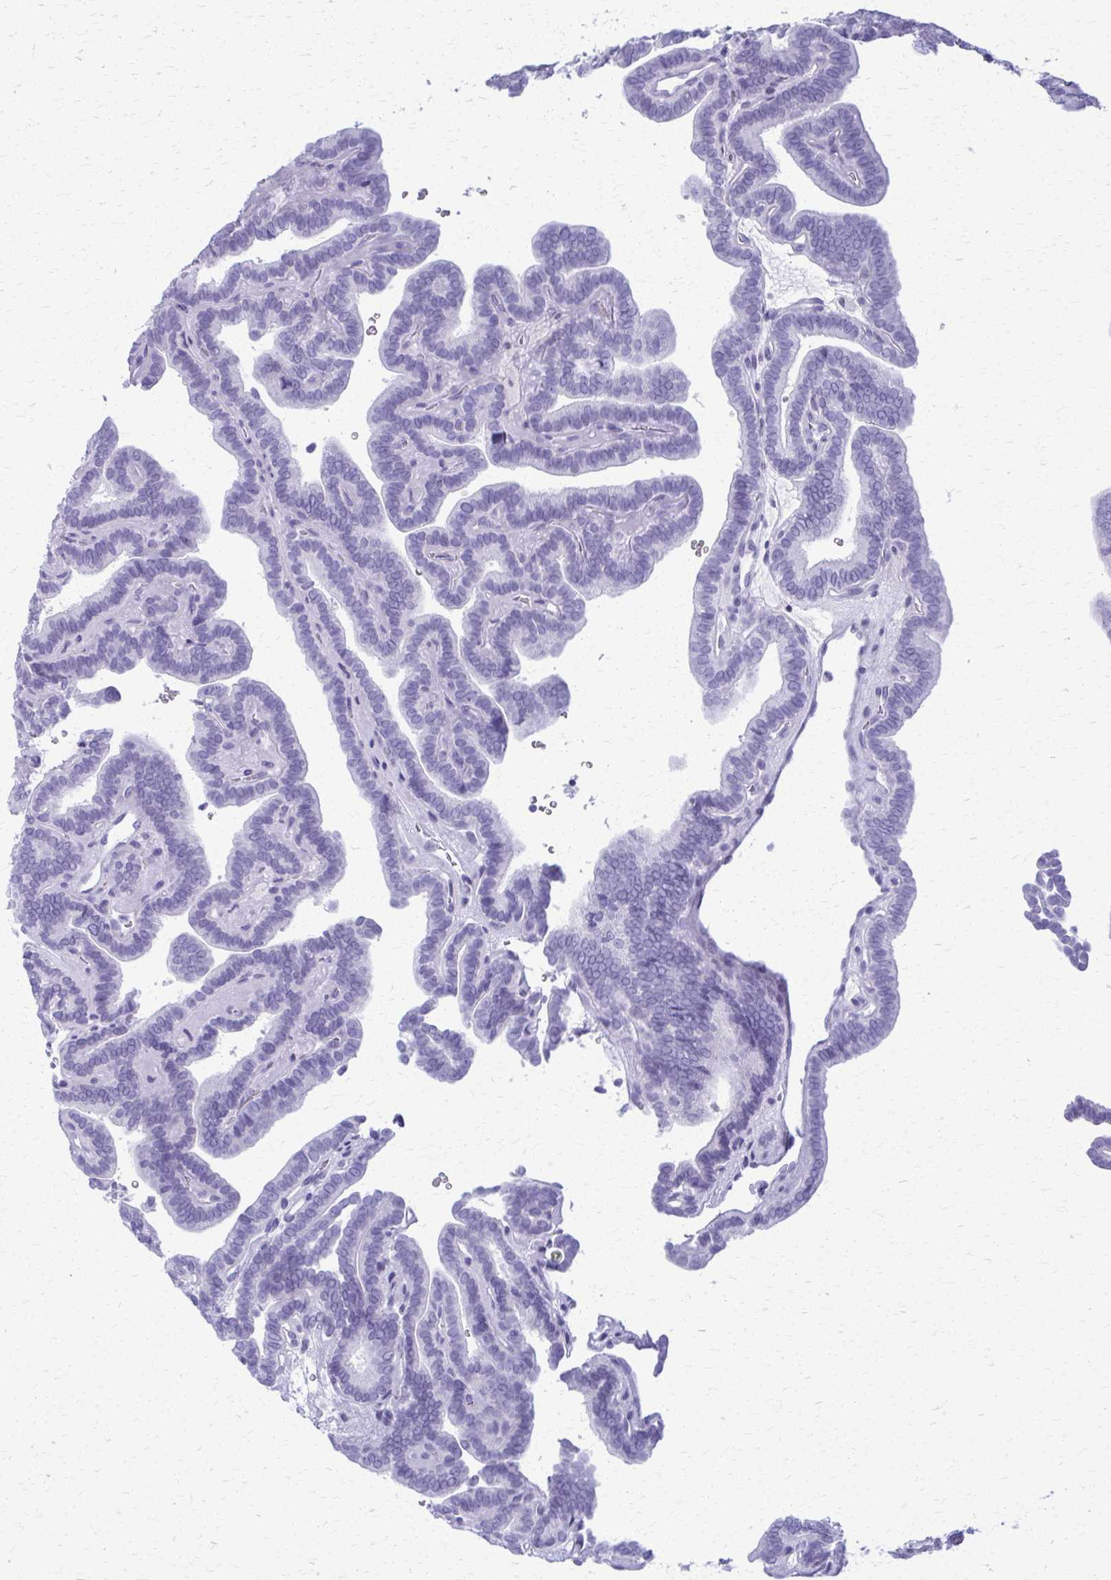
{"staining": {"intensity": "negative", "quantity": "none", "location": "none"}, "tissue": "thyroid cancer", "cell_type": "Tumor cells", "image_type": "cancer", "snomed": [{"axis": "morphology", "description": "Papillary adenocarcinoma, NOS"}, {"axis": "topography", "description": "Thyroid gland"}], "caption": "Protein analysis of thyroid papillary adenocarcinoma displays no significant positivity in tumor cells.", "gene": "ACSM2B", "patient": {"sex": "female", "age": 21}}